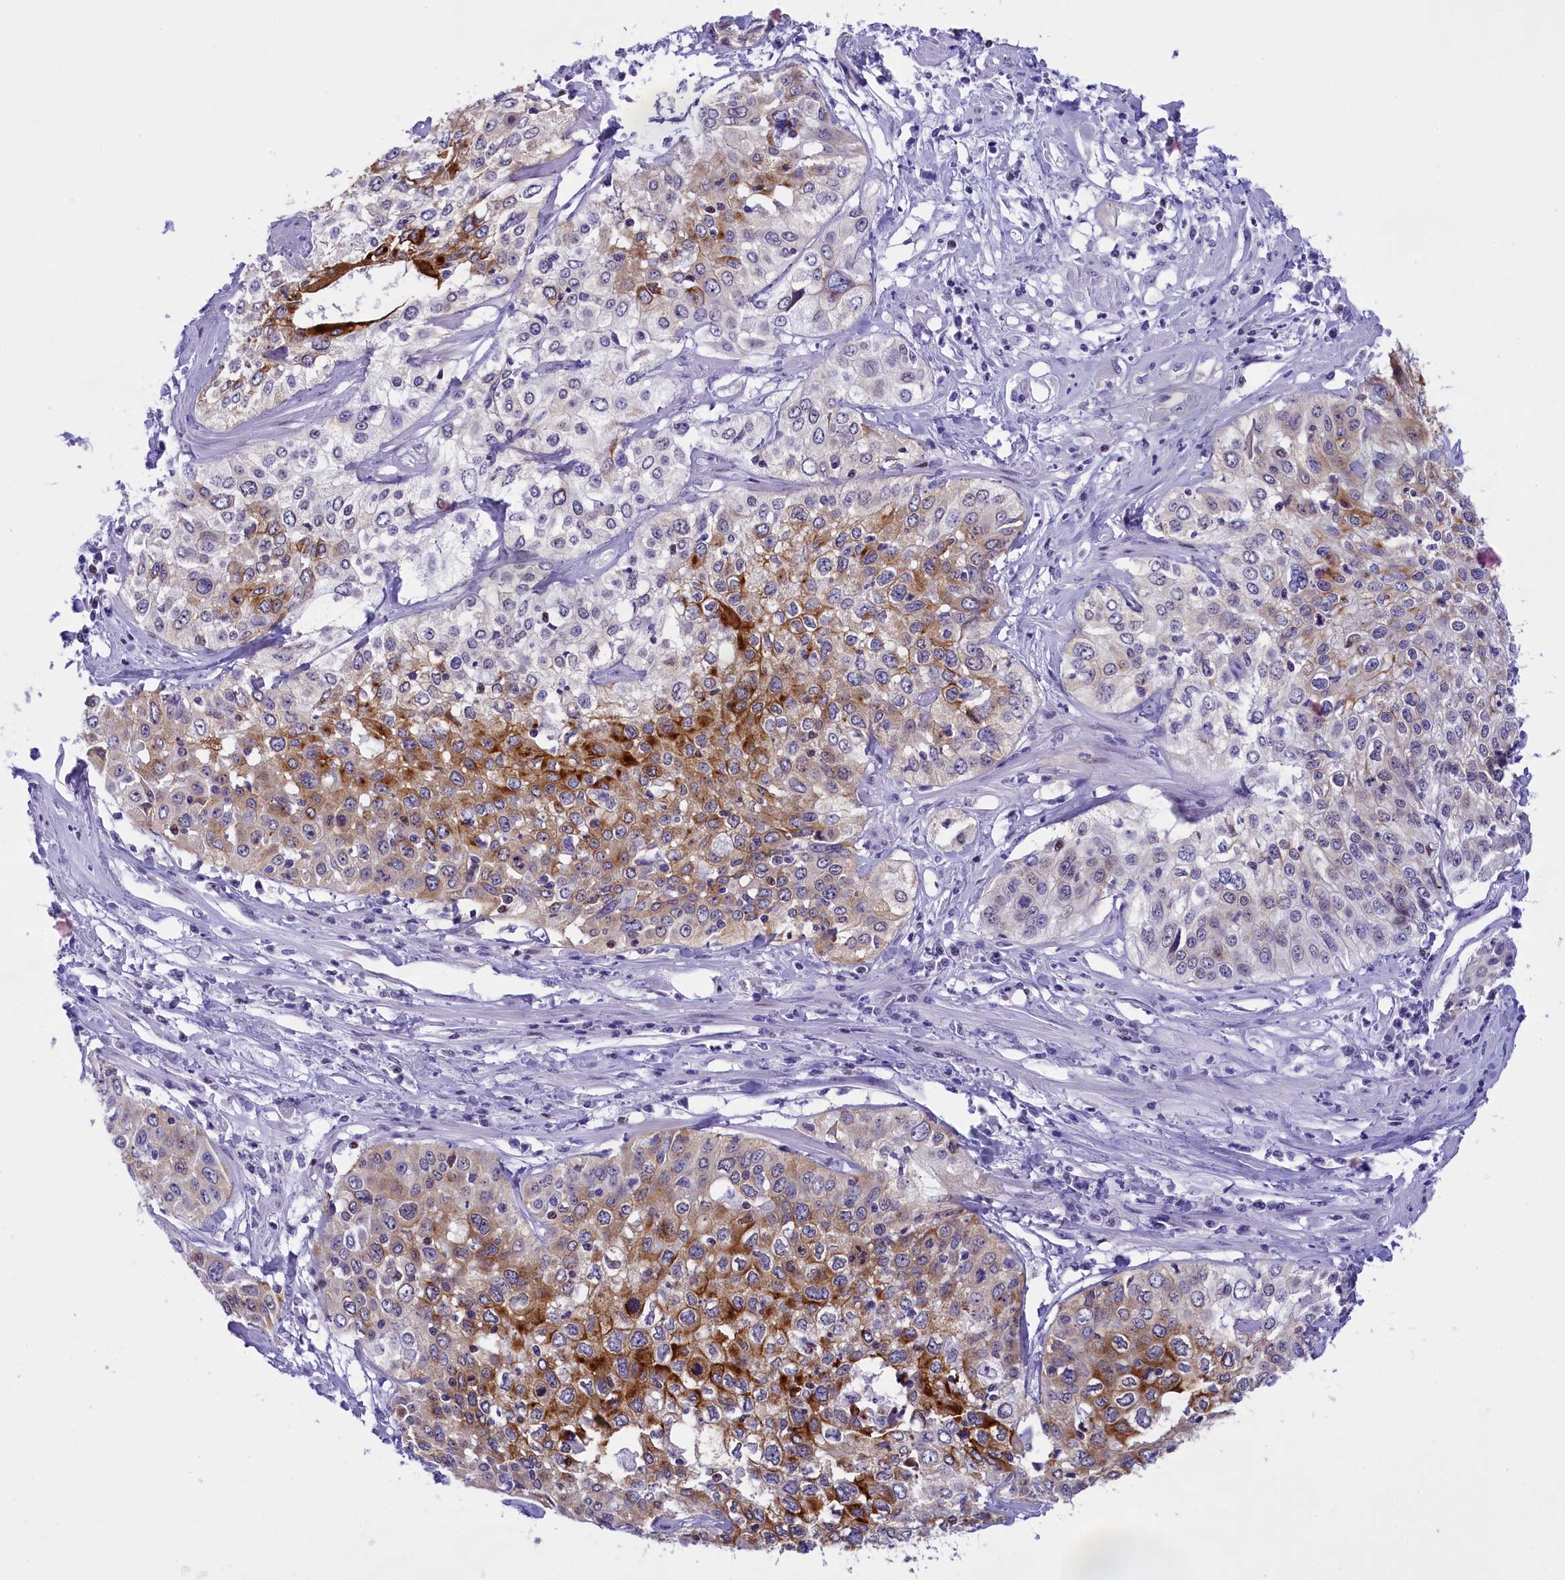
{"staining": {"intensity": "moderate", "quantity": "25%-75%", "location": "cytoplasmic/membranous"}, "tissue": "cervical cancer", "cell_type": "Tumor cells", "image_type": "cancer", "snomed": [{"axis": "morphology", "description": "Squamous cell carcinoma, NOS"}, {"axis": "topography", "description": "Cervix"}], "caption": "Immunohistochemistry histopathology image of human squamous cell carcinoma (cervical) stained for a protein (brown), which shows medium levels of moderate cytoplasmic/membranous positivity in approximately 25%-75% of tumor cells.", "gene": "SPIRE2", "patient": {"sex": "female", "age": 31}}